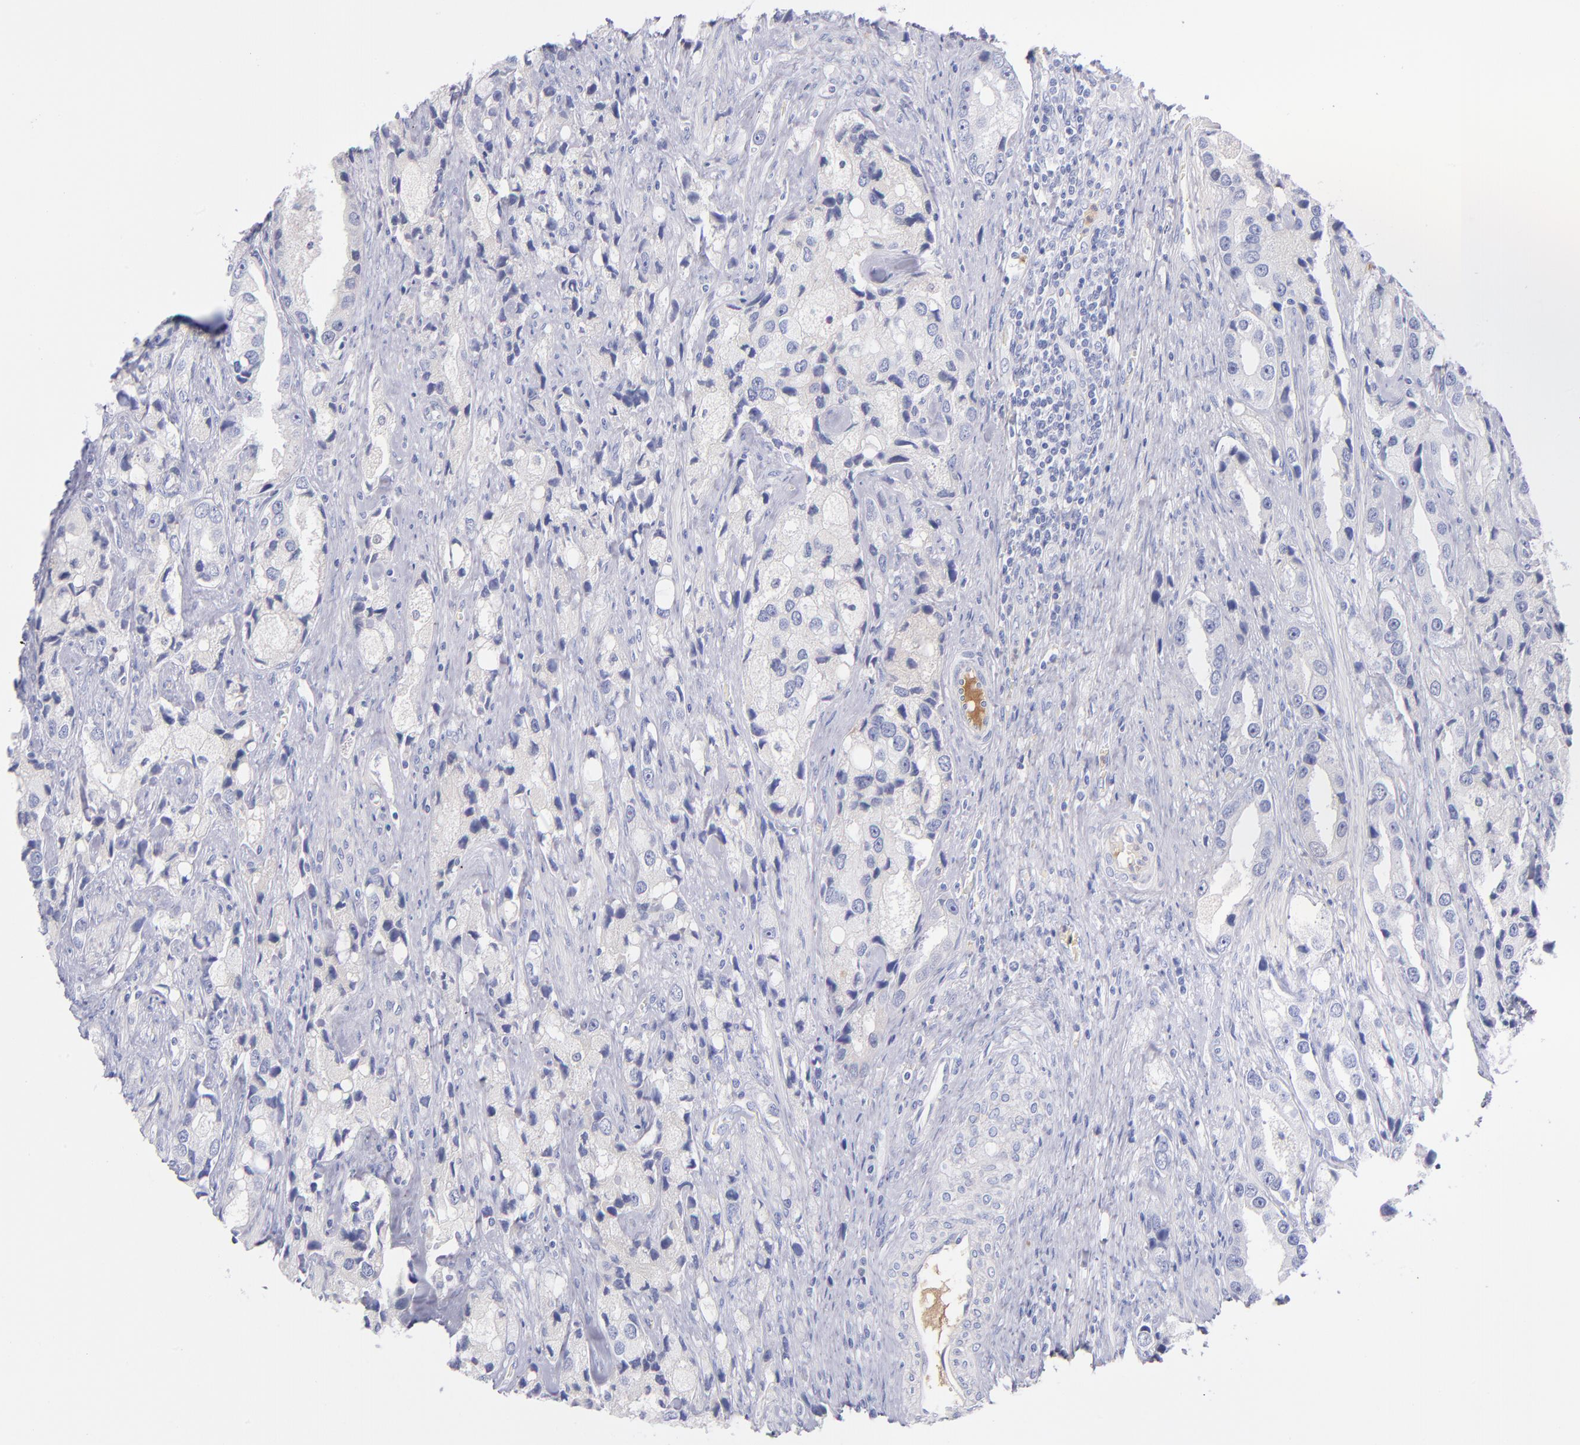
{"staining": {"intensity": "negative", "quantity": "none", "location": "none"}, "tissue": "prostate cancer", "cell_type": "Tumor cells", "image_type": "cancer", "snomed": [{"axis": "morphology", "description": "Adenocarcinoma, High grade"}, {"axis": "topography", "description": "Prostate"}], "caption": "Immunohistochemistry (IHC) histopathology image of prostate cancer (adenocarcinoma (high-grade)) stained for a protein (brown), which exhibits no positivity in tumor cells. (DAB IHC with hematoxylin counter stain).", "gene": "HP", "patient": {"sex": "male", "age": 63}}